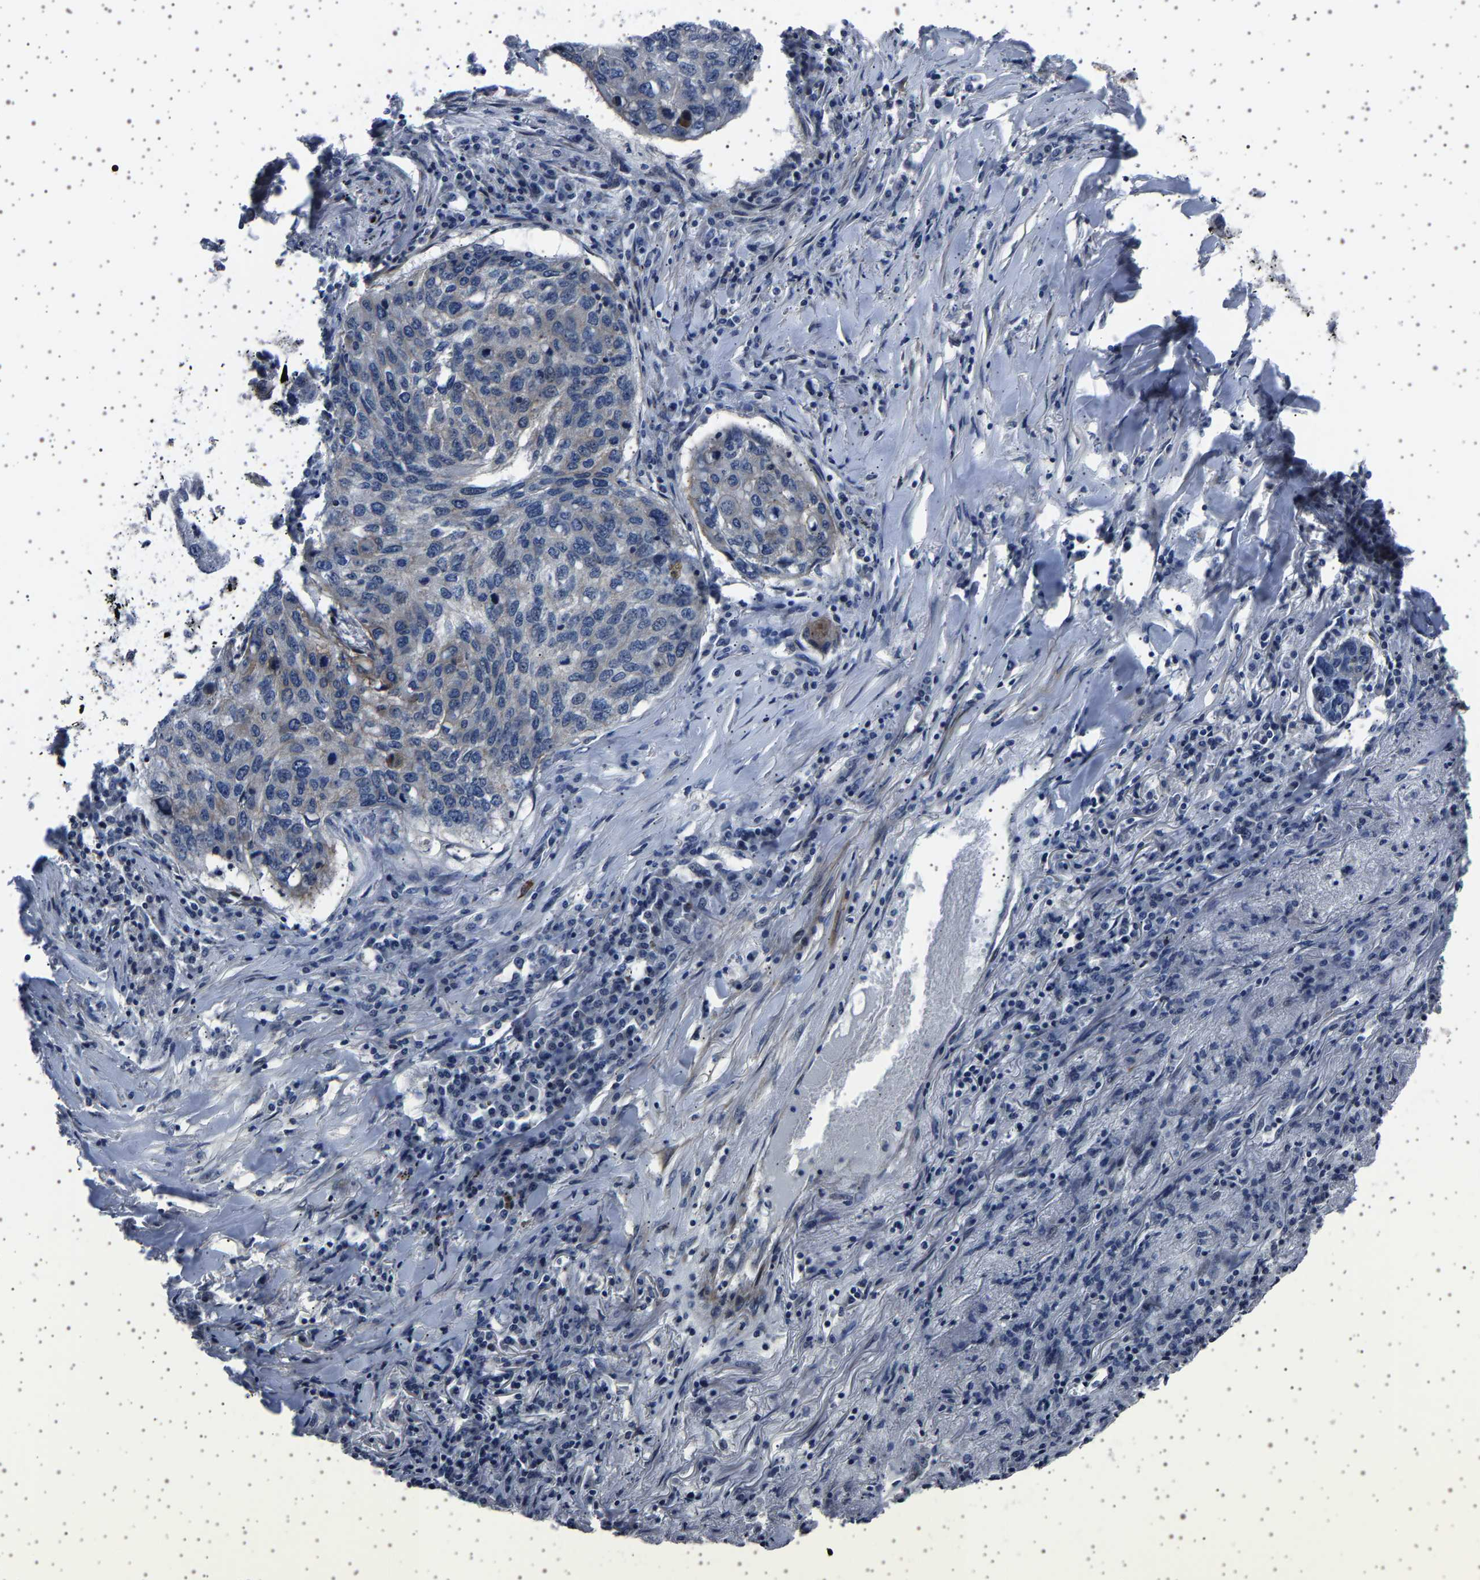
{"staining": {"intensity": "negative", "quantity": "none", "location": "none"}, "tissue": "lung cancer", "cell_type": "Tumor cells", "image_type": "cancer", "snomed": [{"axis": "morphology", "description": "Squamous cell carcinoma, NOS"}, {"axis": "topography", "description": "Lung"}], "caption": "An immunohistochemistry (IHC) image of lung cancer (squamous cell carcinoma) is shown. There is no staining in tumor cells of lung cancer (squamous cell carcinoma). (IHC, brightfield microscopy, high magnification).", "gene": "PAK5", "patient": {"sex": "female", "age": 63}}